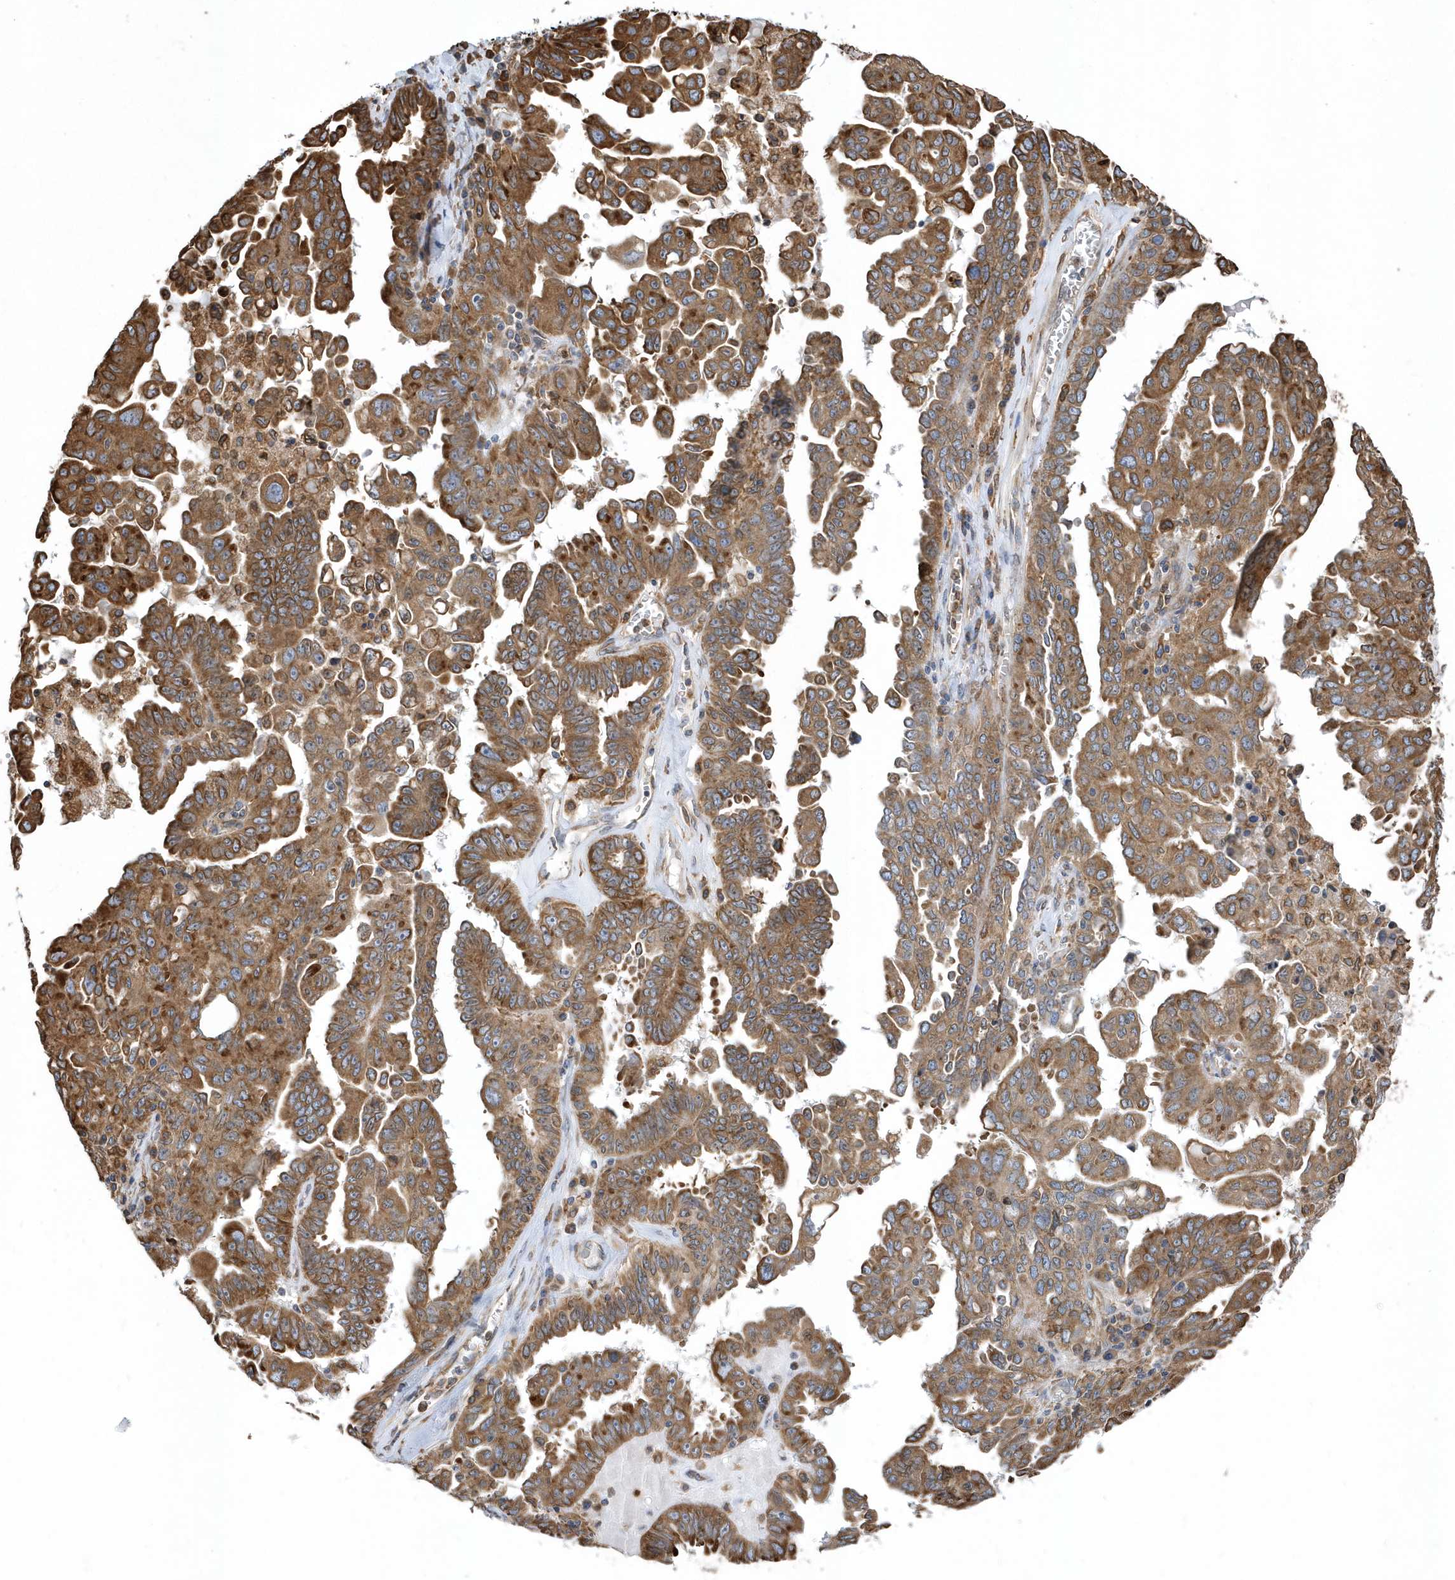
{"staining": {"intensity": "moderate", "quantity": ">75%", "location": "cytoplasmic/membranous"}, "tissue": "ovarian cancer", "cell_type": "Tumor cells", "image_type": "cancer", "snomed": [{"axis": "morphology", "description": "Carcinoma, endometroid"}, {"axis": "topography", "description": "Ovary"}], "caption": "Immunohistochemistry (DAB (3,3'-diaminobenzidine)) staining of ovarian endometroid carcinoma shows moderate cytoplasmic/membranous protein staining in approximately >75% of tumor cells.", "gene": "VAMP7", "patient": {"sex": "female", "age": 62}}